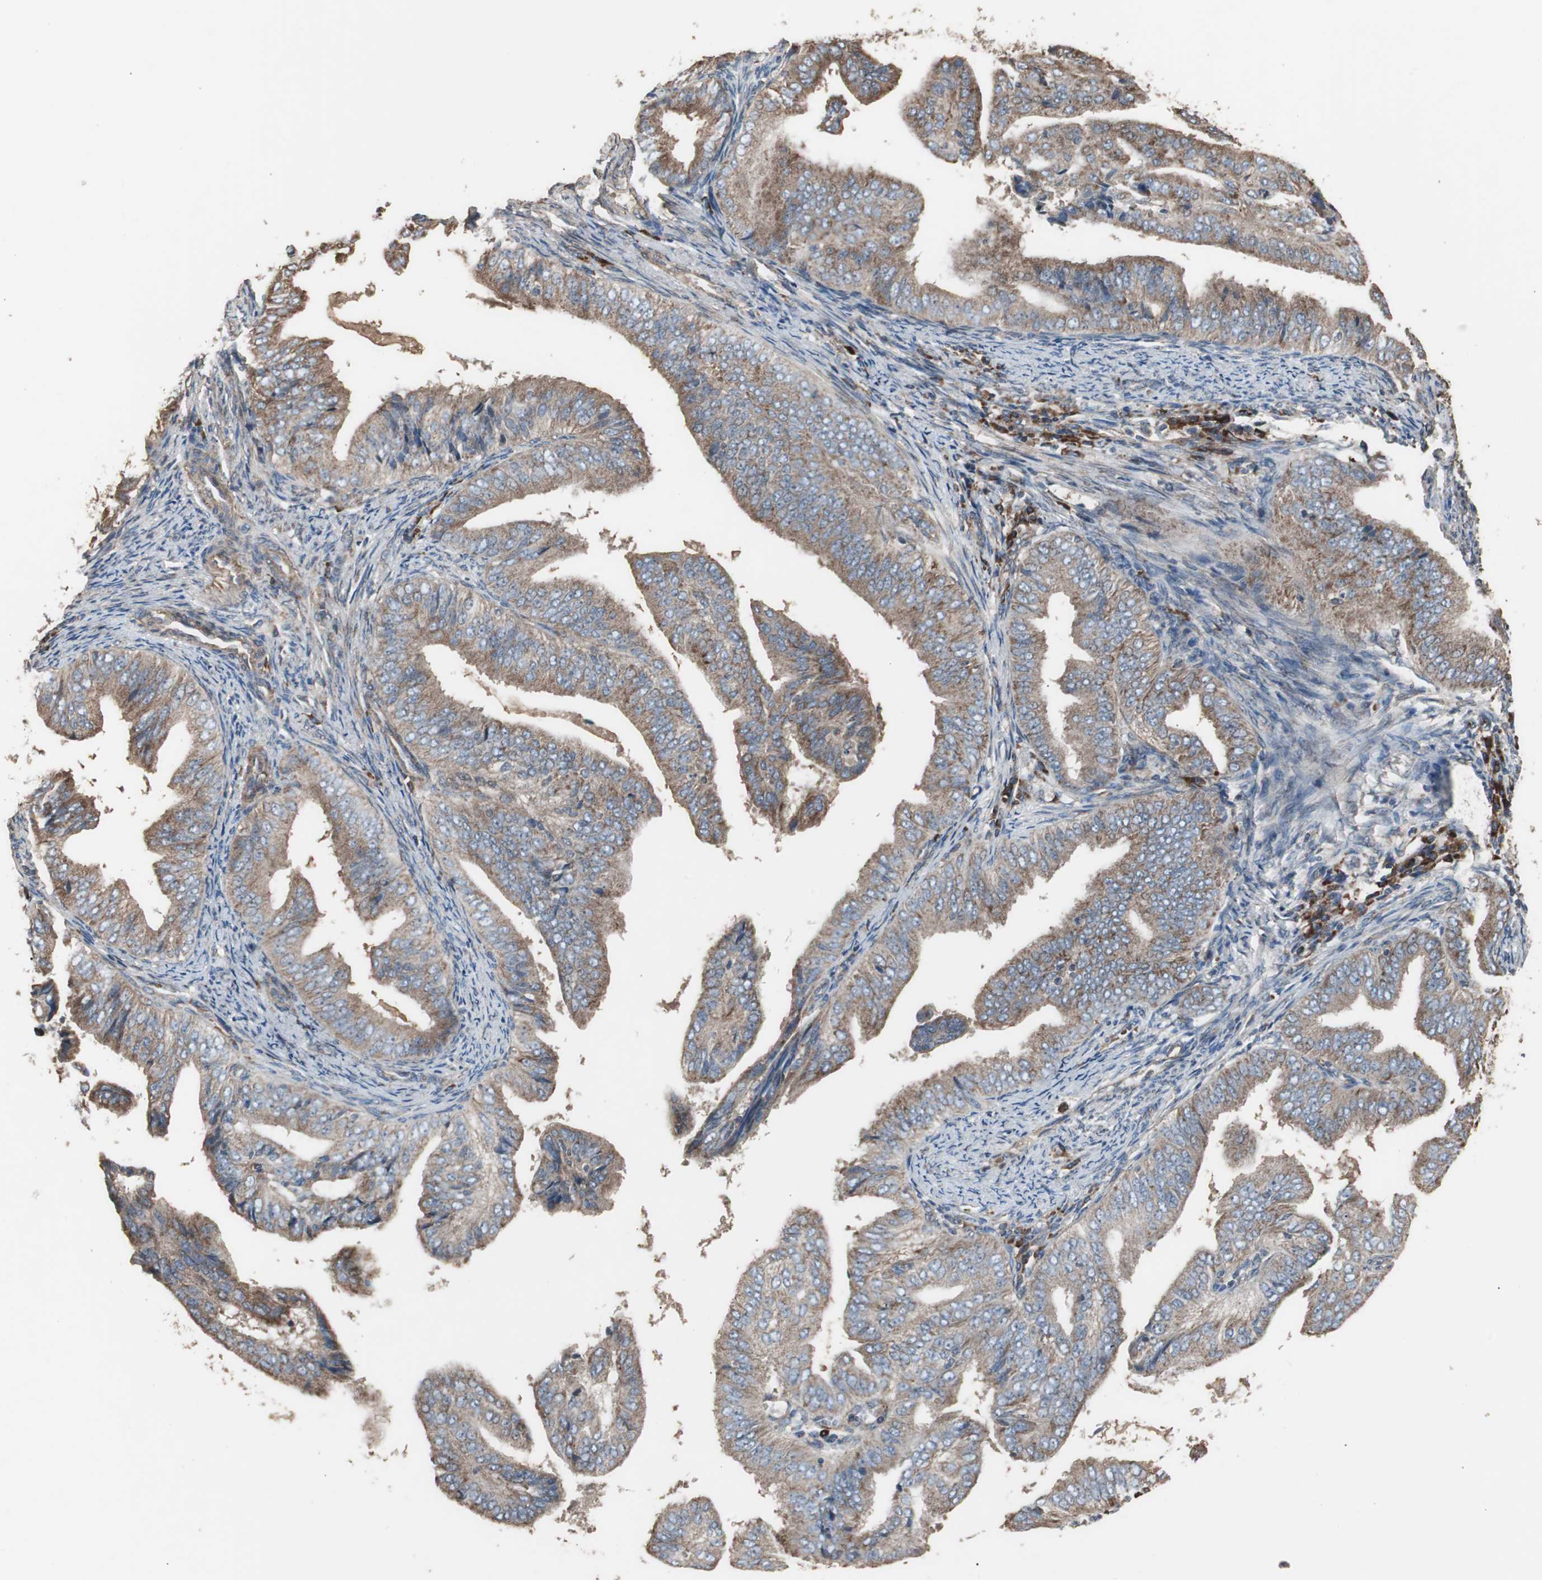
{"staining": {"intensity": "moderate", "quantity": ">75%", "location": "cytoplasmic/membranous"}, "tissue": "endometrial cancer", "cell_type": "Tumor cells", "image_type": "cancer", "snomed": [{"axis": "morphology", "description": "Adenocarcinoma, NOS"}, {"axis": "topography", "description": "Endometrium"}], "caption": "An image showing moderate cytoplasmic/membranous staining in about >75% of tumor cells in endometrial adenocarcinoma, as visualized by brown immunohistochemical staining.", "gene": "LZTS1", "patient": {"sex": "female", "age": 58}}